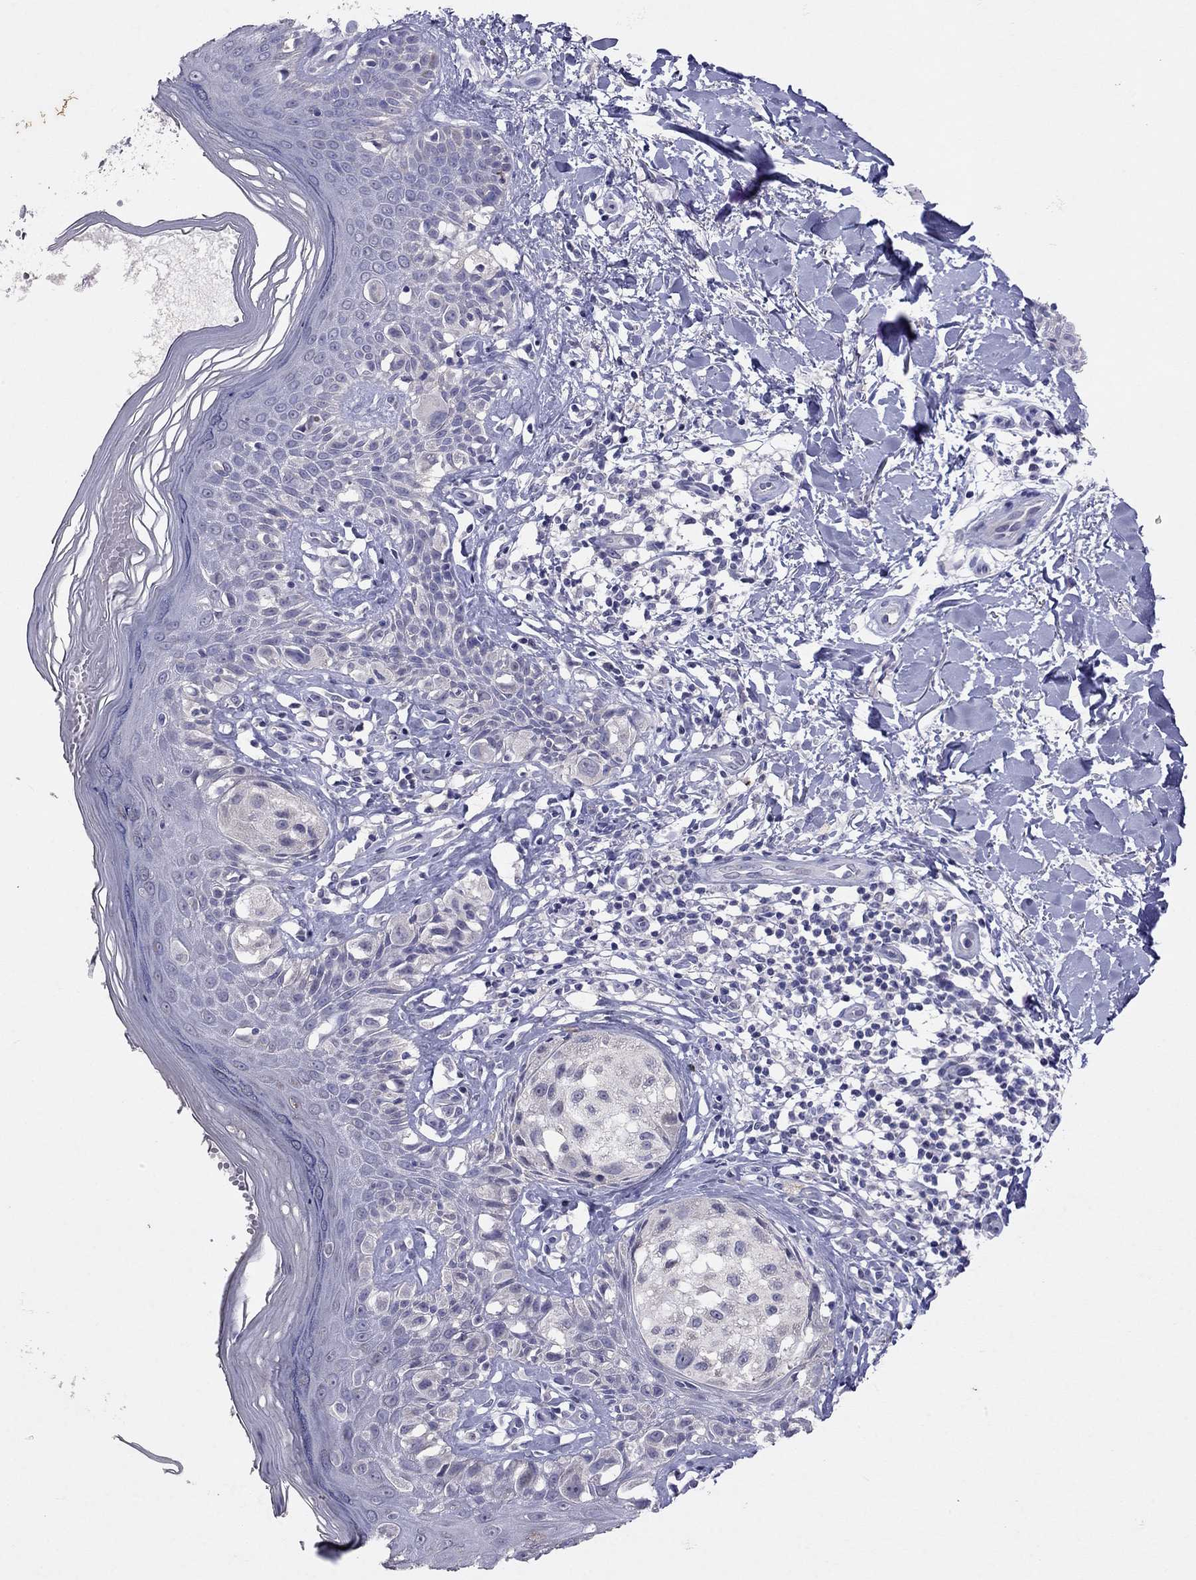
{"staining": {"intensity": "negative", "quantity": "none", "location": "none"}, "tissue": "melanoma", "cell_type": "Tumor cells", "image_type": "cancer", "snomed": [{"axis": "morphology", "description": "Malignant melanoma, NOS"}, {"axis": "topography", "description": "Skin"}], "caption": "Immunohistochemistry (IHC) histopathology image of neoplastic tissue: malignant melanoma stained with DAB shows no significant protein staining in tumor cells. (Stains: DAB (3,3'-diaminobenzidine) IHC with hematoxylin counter stain, Microscopy: brightfield microscopy at high magnification).", "gene": "FST", "patient": {"sex": "female", "age": 73}}